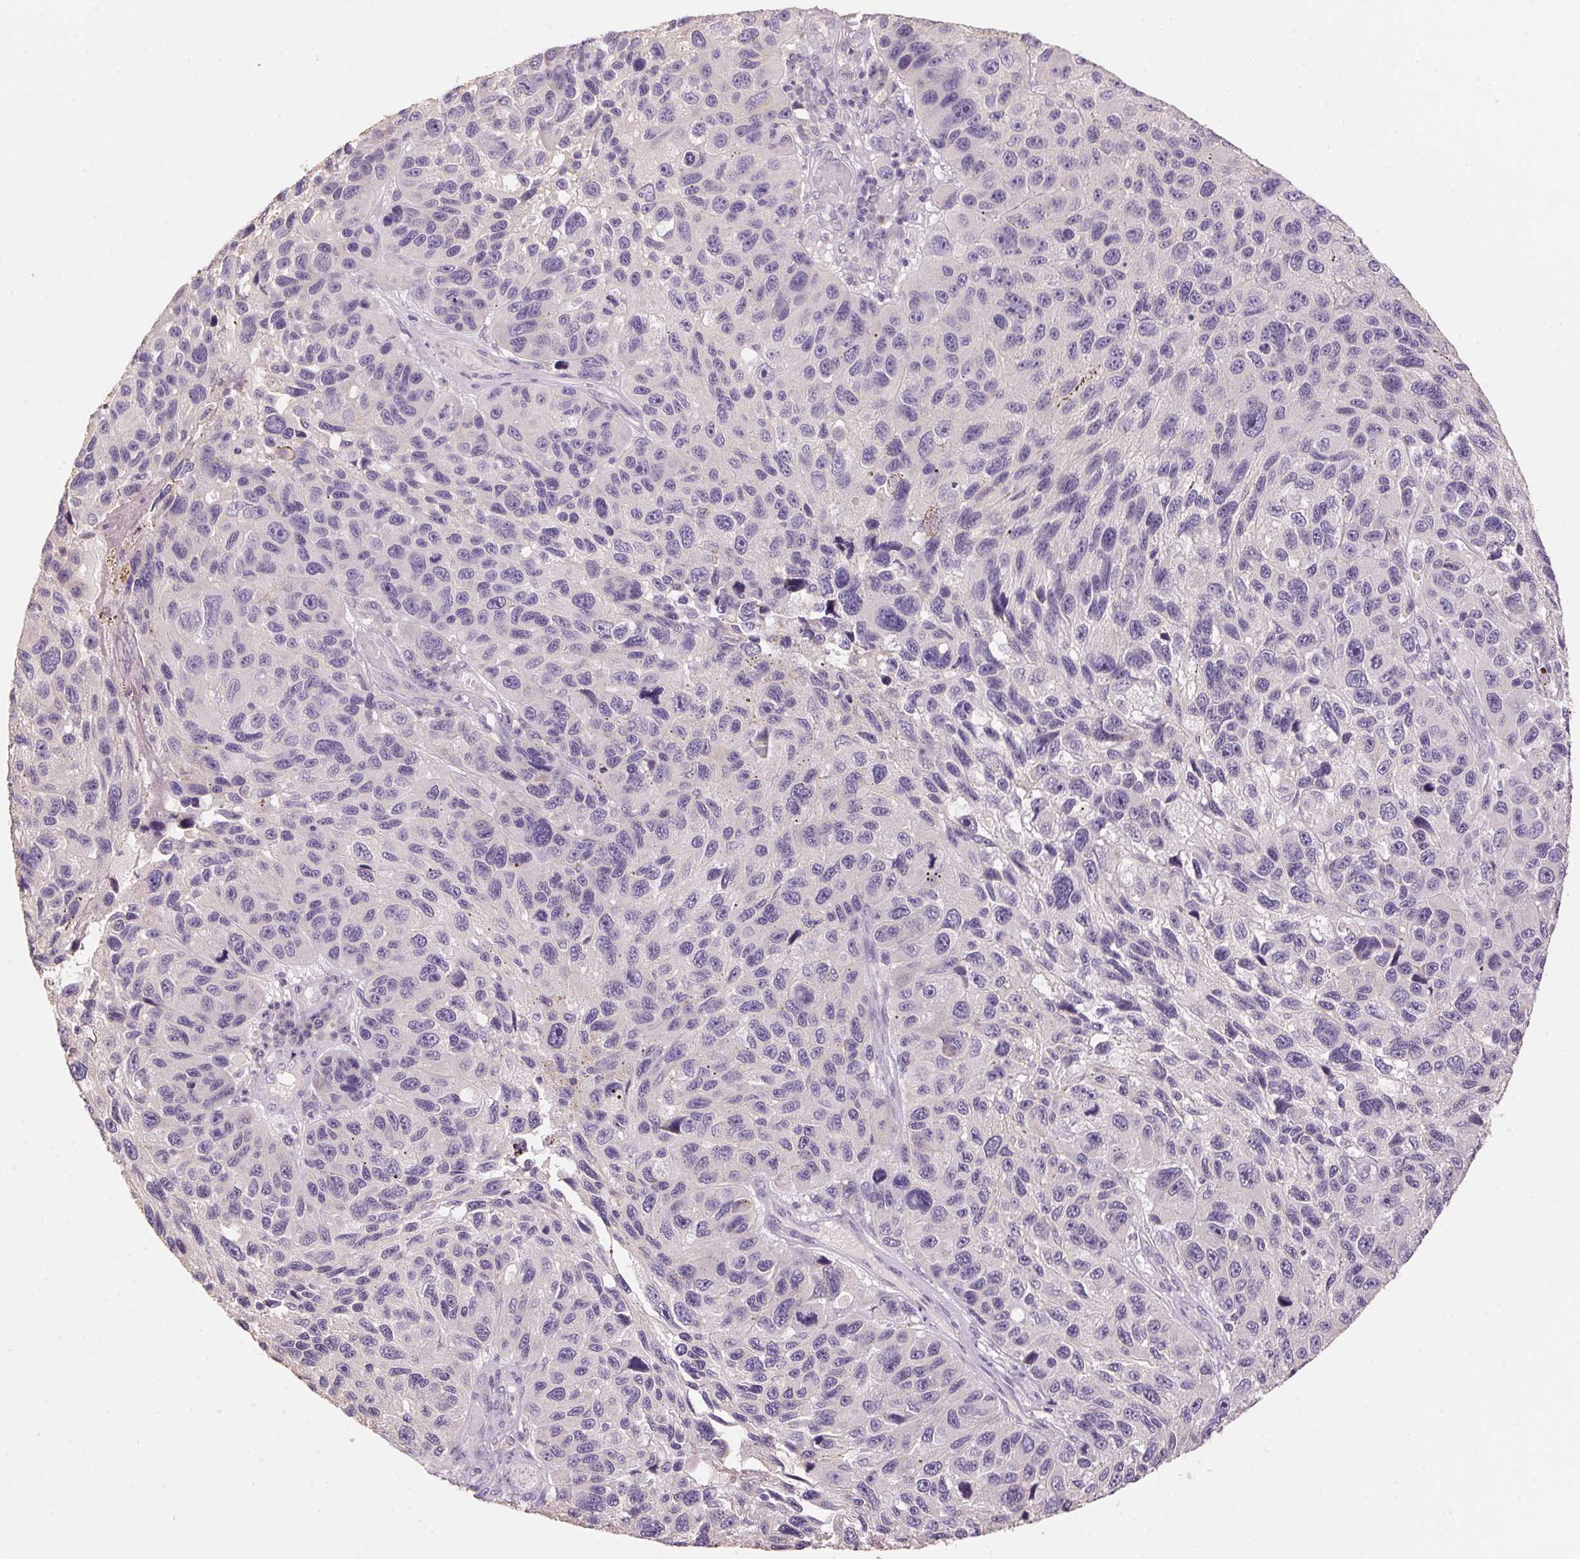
{"staining": {"intensity": "negative", "quantity": "none", "location": "none"}, "tissue": "melanoma", "cell_type": "Tumor cells", "image_type": "cancer", "snomed": [{"axis": "morphology", "description": "Malignant melanoma, NOS"}, {"axis": "topography", "description": "Skin"}], "caption": "DAB (3,3'-diaminobenzidine) immunohistochemical staining of human melanoma exhibits no significant expression in tumor cells. Brightfield microscopy of immunohistochemistry (IHC) stained with DAB (3,3'-diaminobenzidine) (brown) and hematoxylin (blue), captured at high magnification.", "gene": "LYZL6", "patient": {"sex": "male", "age": 53}}